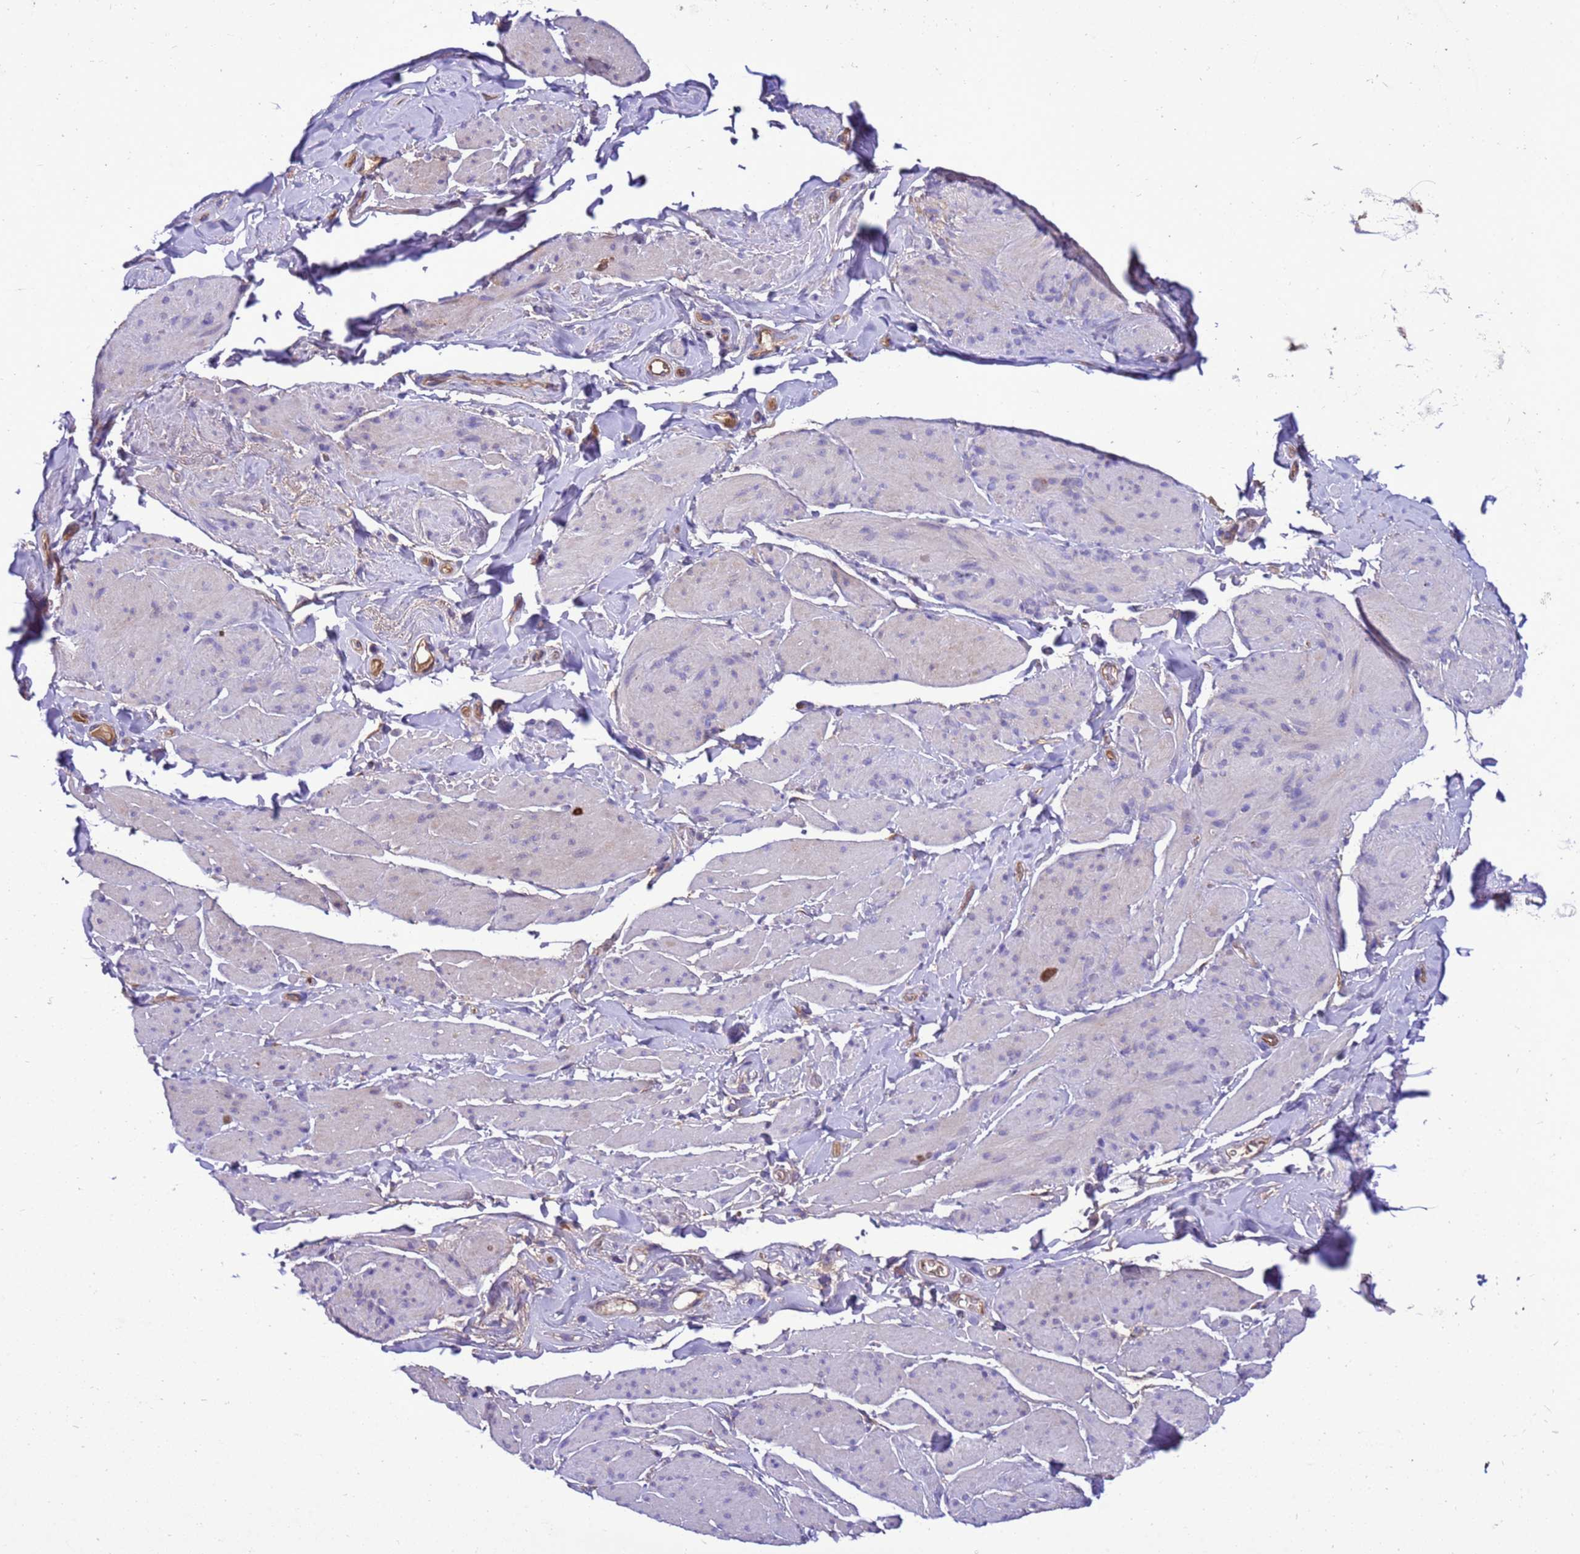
{"staining": {"intensity": "negative", "quantity": "none", "location": "none"}, "tissue": "smooth muscle", "cell_type": "Smooth muscle cells", "image_type": "normal", "snomed": [{"axis": "morphology", "description": "Normal tissue, NOS"}, {"axis": "topography", "description": "Smooth muscle"}, {"axis": "topography", "description": "Peripheral nerve tissue"}], "caption": "There is no significant positivity in smooth muscle cells of smooth muscle. (Stains: DAB (3,3'-diaminobenzidine) IHC with hematoxylin counter stain, Microscopy: brightfield microscopy at high magnification).", "gene": "RABEP2", "patient": {"sex": "male", "age": 69}}